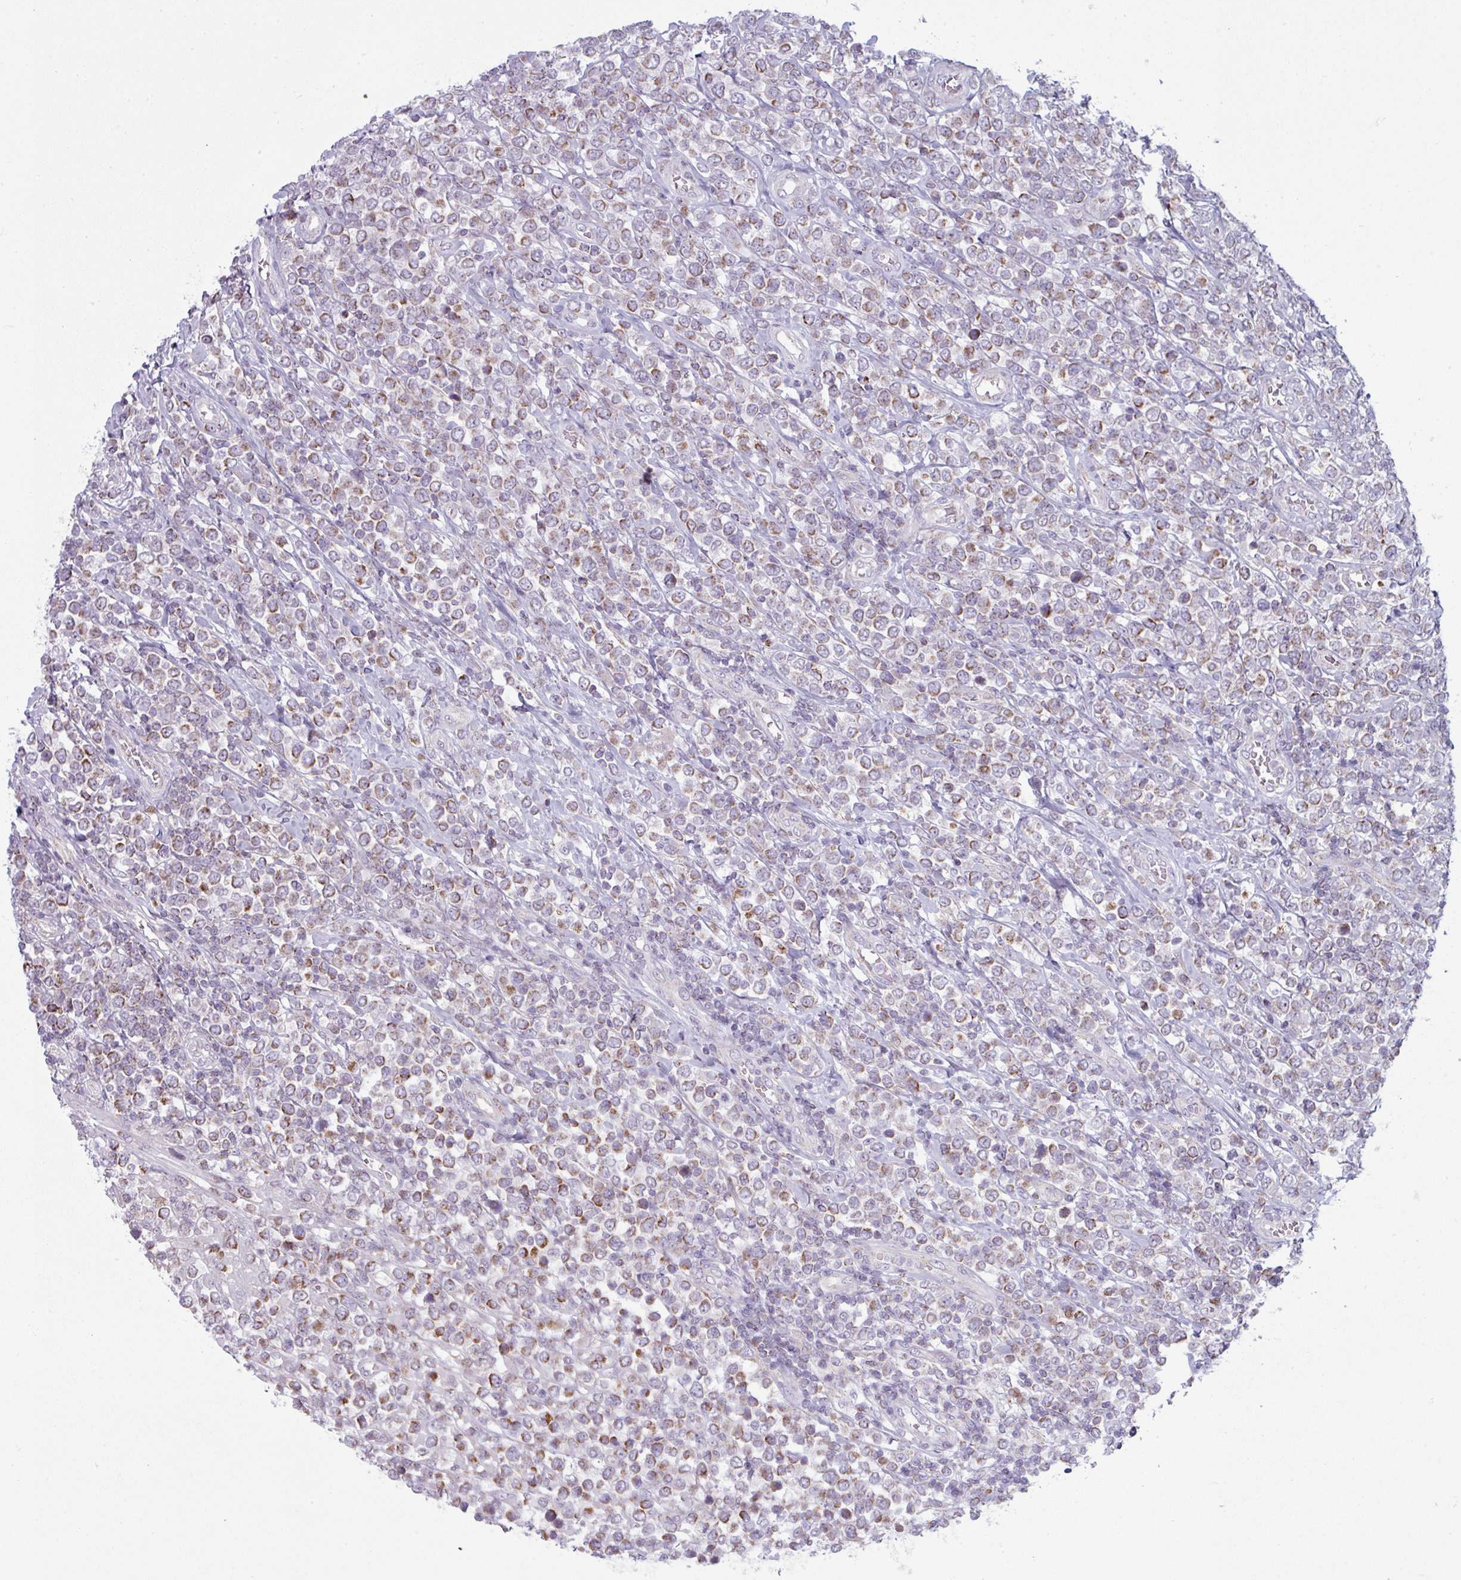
{"staining": {"intensity": "moderate", "quantity": ">75%", "location": "cytoplasmic/membranous"}, "tissue": "lymphoma", "cell_type": "Tumor cells", "image_type": "cancer", "snomed": [{"axis": "morphology", "description": "Malignant lymphoma, non-Hodgkin's type, High grade"}, {"axis": "topography", "description": "Soft tissue"}], "caption": "A histopathology image showing moderate cytoplasmic/membranous expression in approximately >75% of tumor cells in high-grade malignant lymphoma, non-Hodgkin's type, as visualized by brown immunohistochemical staining.", "gene": "ZNF615", "patient": {"sex": "female", "age": 56}}